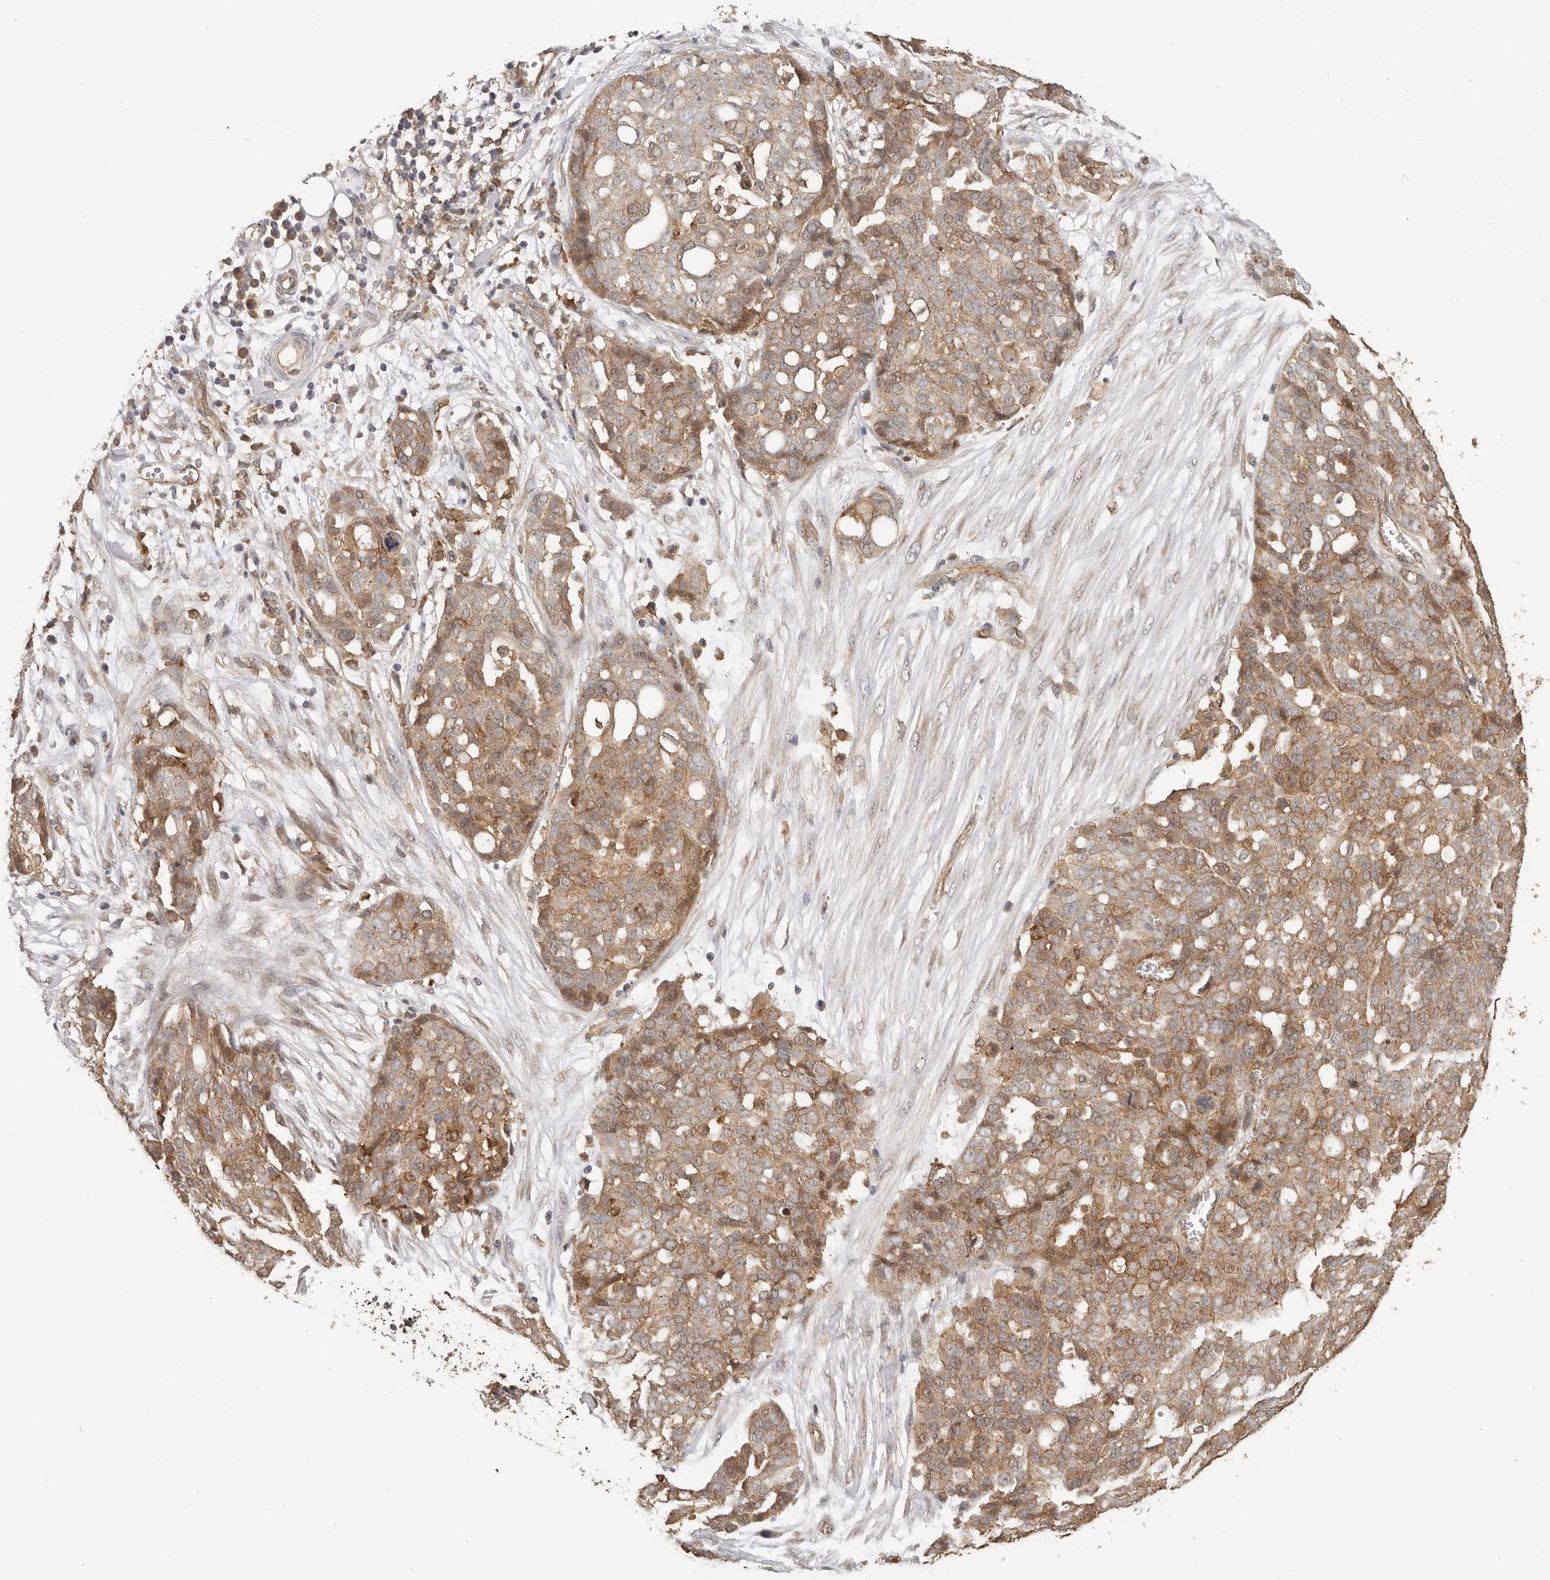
{"staining": {"intensity": "moderate", "quantity": ">75%", "location": "cytoplasmic/membranous"}, "tissue": "ovarian cancer", "cell_type": "Tumor cells", "image_type": "cancer", "snomed": [{"axis": "morphology", "description": "Cystadenocarcinoma, serous, NOS"}, {"axis": "topography", "description": "Soft tissue"}, {"axis": "topography", "description": "Ovary"}], "caption": "Immunohistochemical staining of ovarian cancer displays moderate cytoplasmic/membranous protein staining in about >75% of tumor cells.", "gene": "AFDN", "patient": {"sex": "female", "age": 57}}